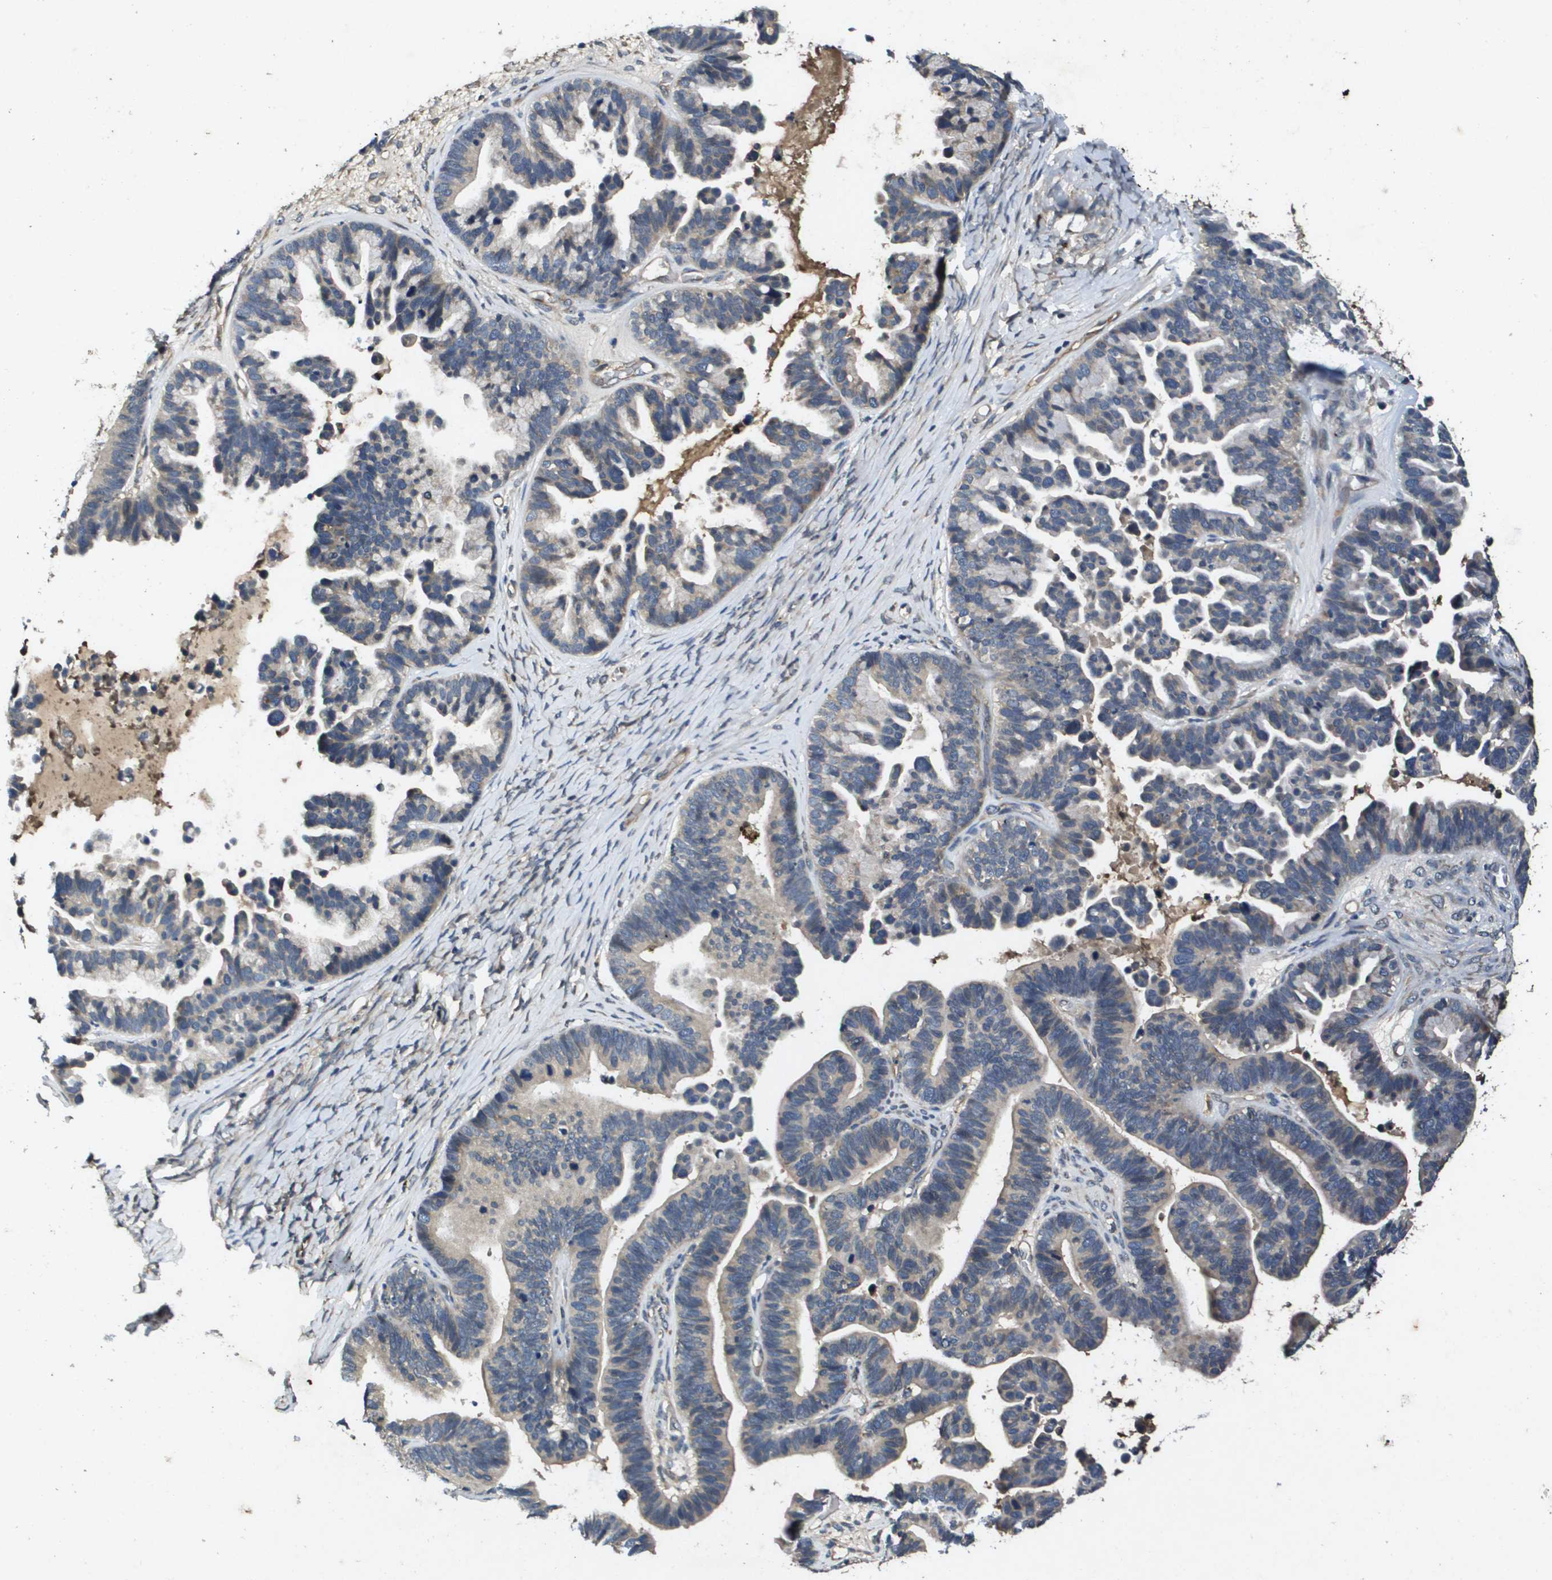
{"staining": {"intensity": "weak", "quantity": "<25%", "location": "cytoplasmic/membranous"}, "tissue": "ovarian cancer", "cell_type": "Tumor cells", "image_type": "cancer", "snomed": [{"axis": "morphology", "description": "Cystadenocarcinoma, serous, NOS"}, {"axis": "topography", "description": "Ovary"}], "caption": "Tumor cells show no significant protein staining in ovarian serous cystadenocarcinoma. The staining is performed using DAB brown chromogen with nuclei counter-stained in using hematoxylin.", "gene": "PGAP3", "patient": {"sex": "female", "age": 56}}